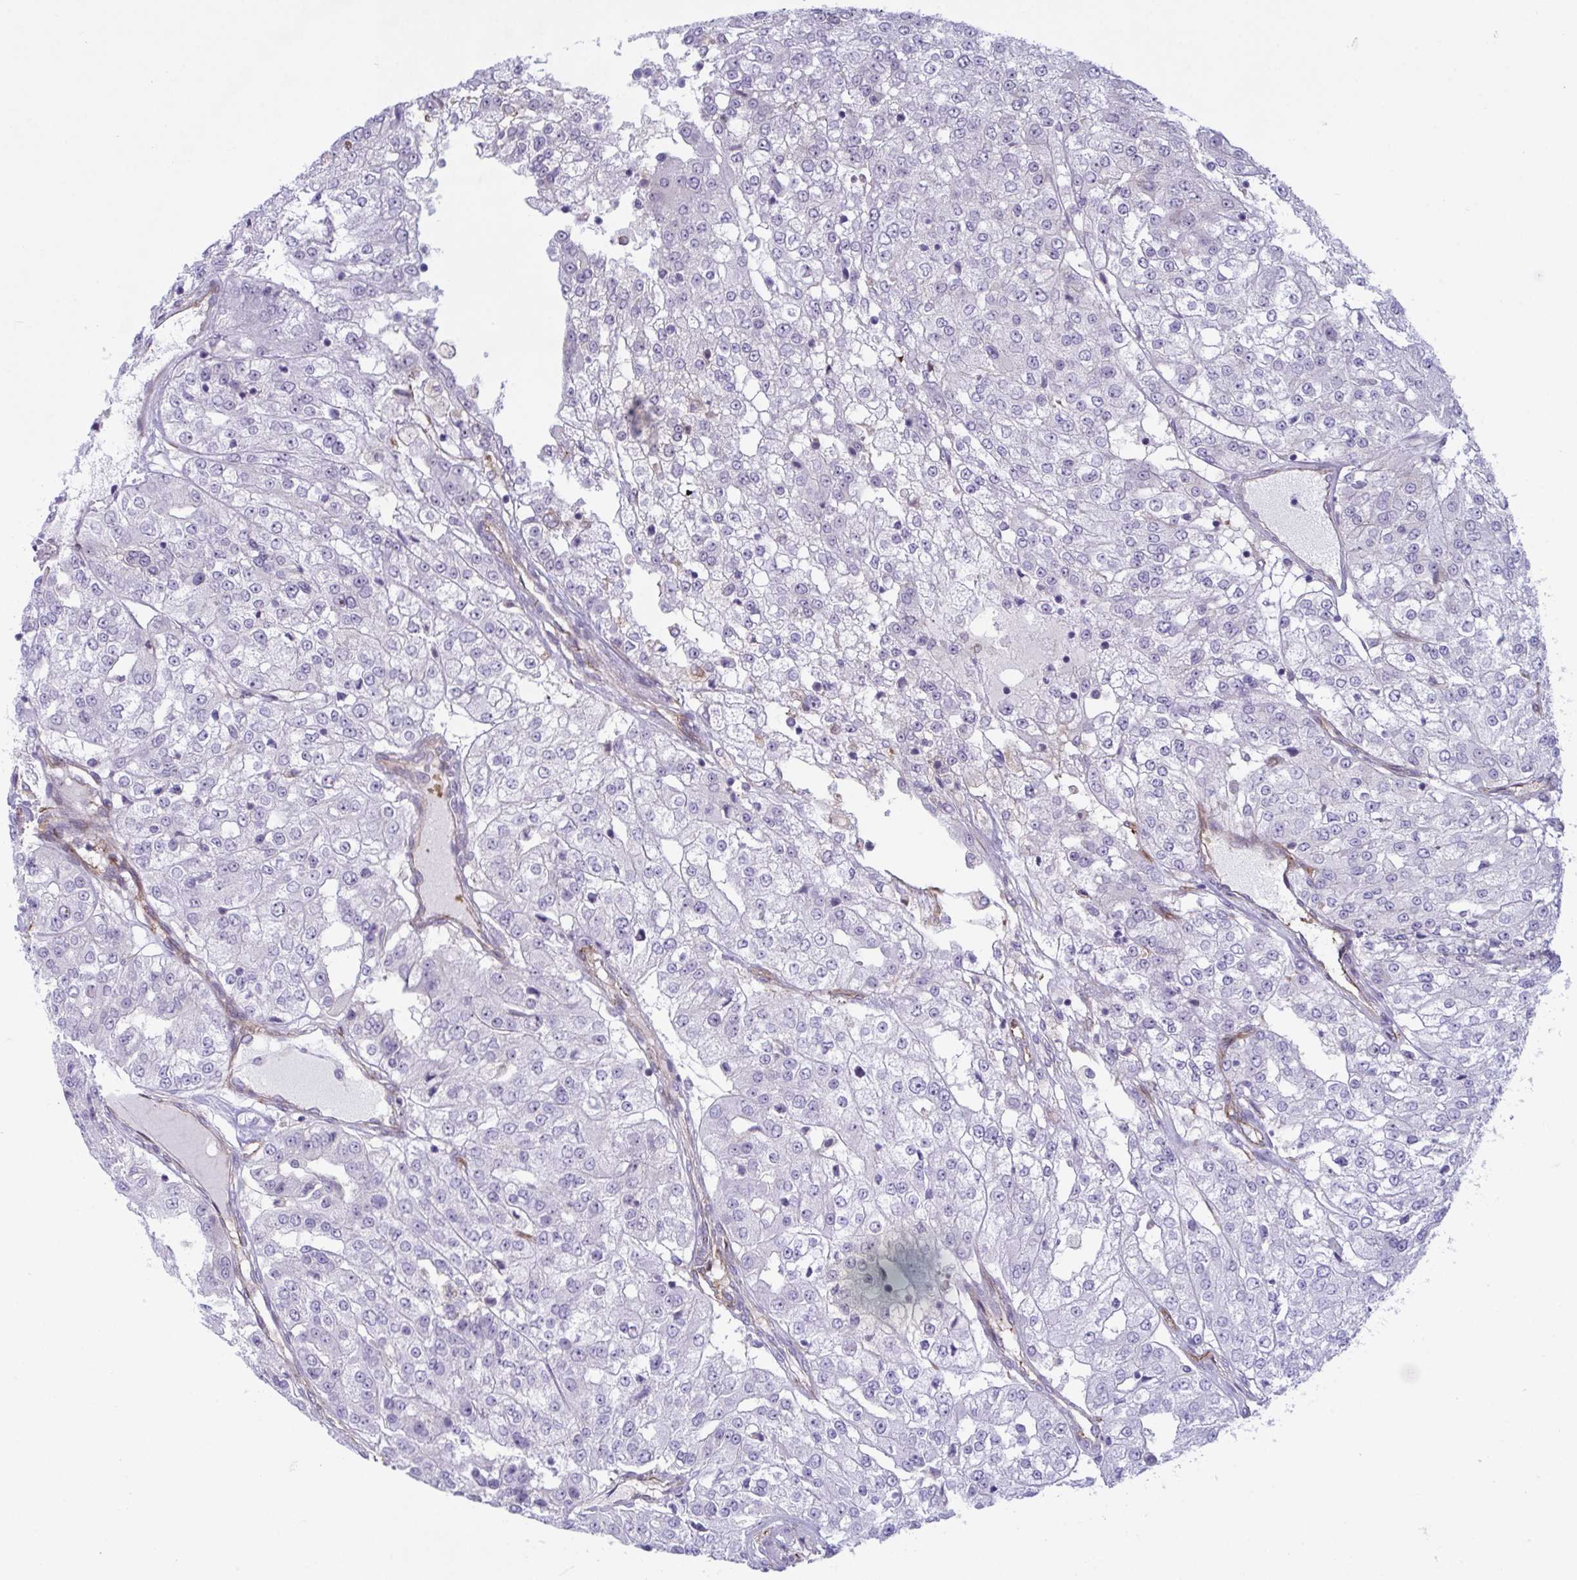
{"staining": {"intensity": "negative", "quantity": "none", "location": "none"}, "tissue": "renal cancer", "cell_type": "Tumor cells", "image_type": "cancer", "snomed": [{"axis": "morphology", "description": "Adenocarcinoma, NOS"}, {"axis": "topography", "description": "Kidney"}], "caption": "Tumor cells are negative for protein expression in human renal adenocarcinoma. (Brightfield microscopy of DAB immunohistochemistry (IHC) at high magnification).", "gene": "PRRT4", "patient": {"sex": "female", "age": 63}}